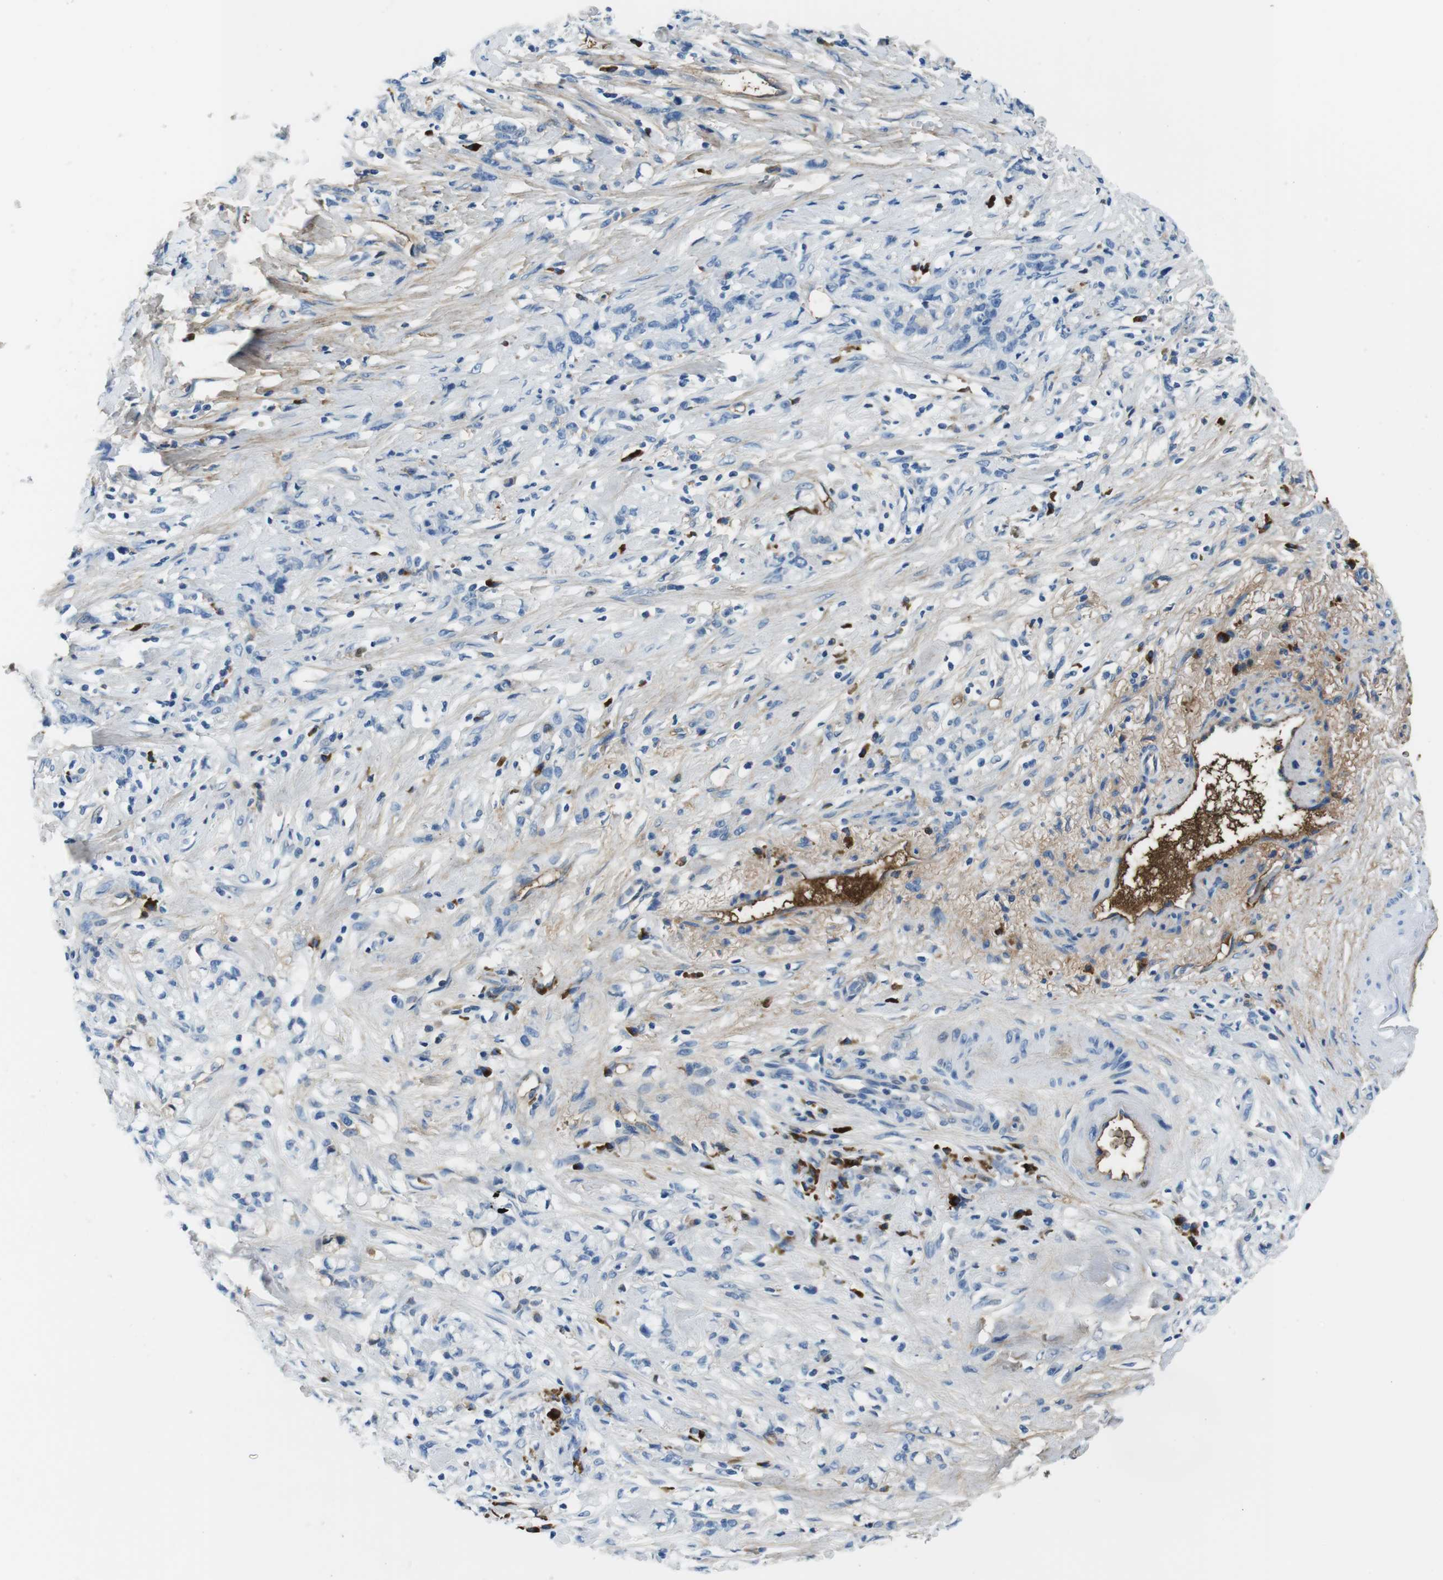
{"staining": {"intensity": "weak", "quantity": "<25%", "location": "cytoplasmic/membranous"}, "tissue": "stomach cancer", "cell_type": "Tumor cells", "image_type": "cancer", "snomed": [{"axis": "morphology", "description": "Adenocarcinoma, NOS"}, {"axis": "topography", "description": "Stomach, lower"}], "caption": "Protein analysis of adenocarcinoma (stomach) reveals no significant staining in tumor cells. Nuclei are stained in blue.", "gene": "IGKC", "patient": {"sex": "male", "age": 88}}